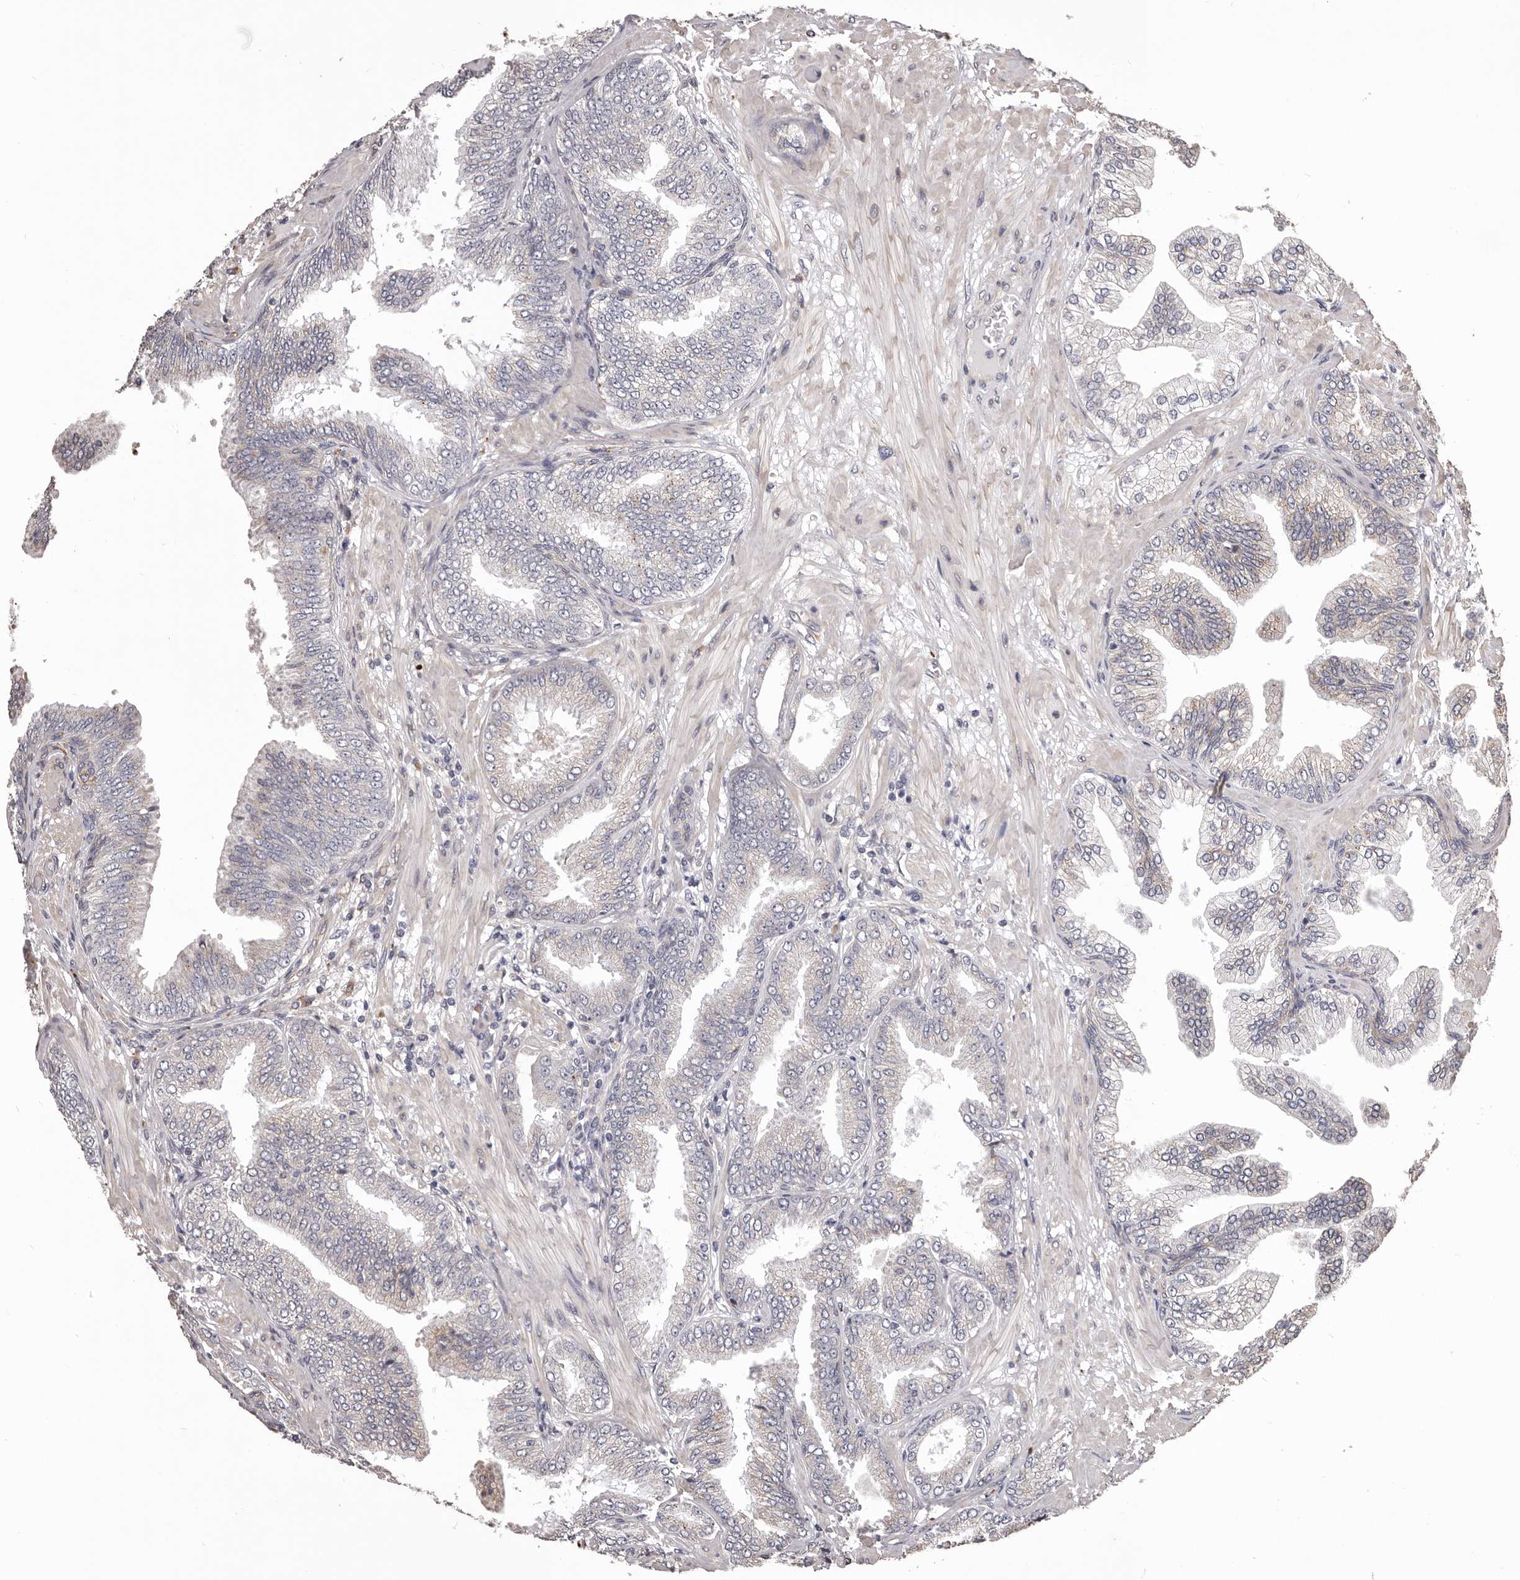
{"staining": {"intensity": "negative", "quantity": "none", "location": "none"}, "tissue": "prostate cancer", "cell_type": "Tumor cells", "image_type": "cancer", "snomed": [{"axis": "morphology", "description": "Adenocarcinoma, Low grade"}, {"axis": "topography", "description": "Prostate"}], "caption": "This is an immunohistochemistry (IHC) micrograph of prostate cancer. There is no staining in tumor cells.", "gene": "CEP104", "patient": {"sex": "male", "age": 63}}